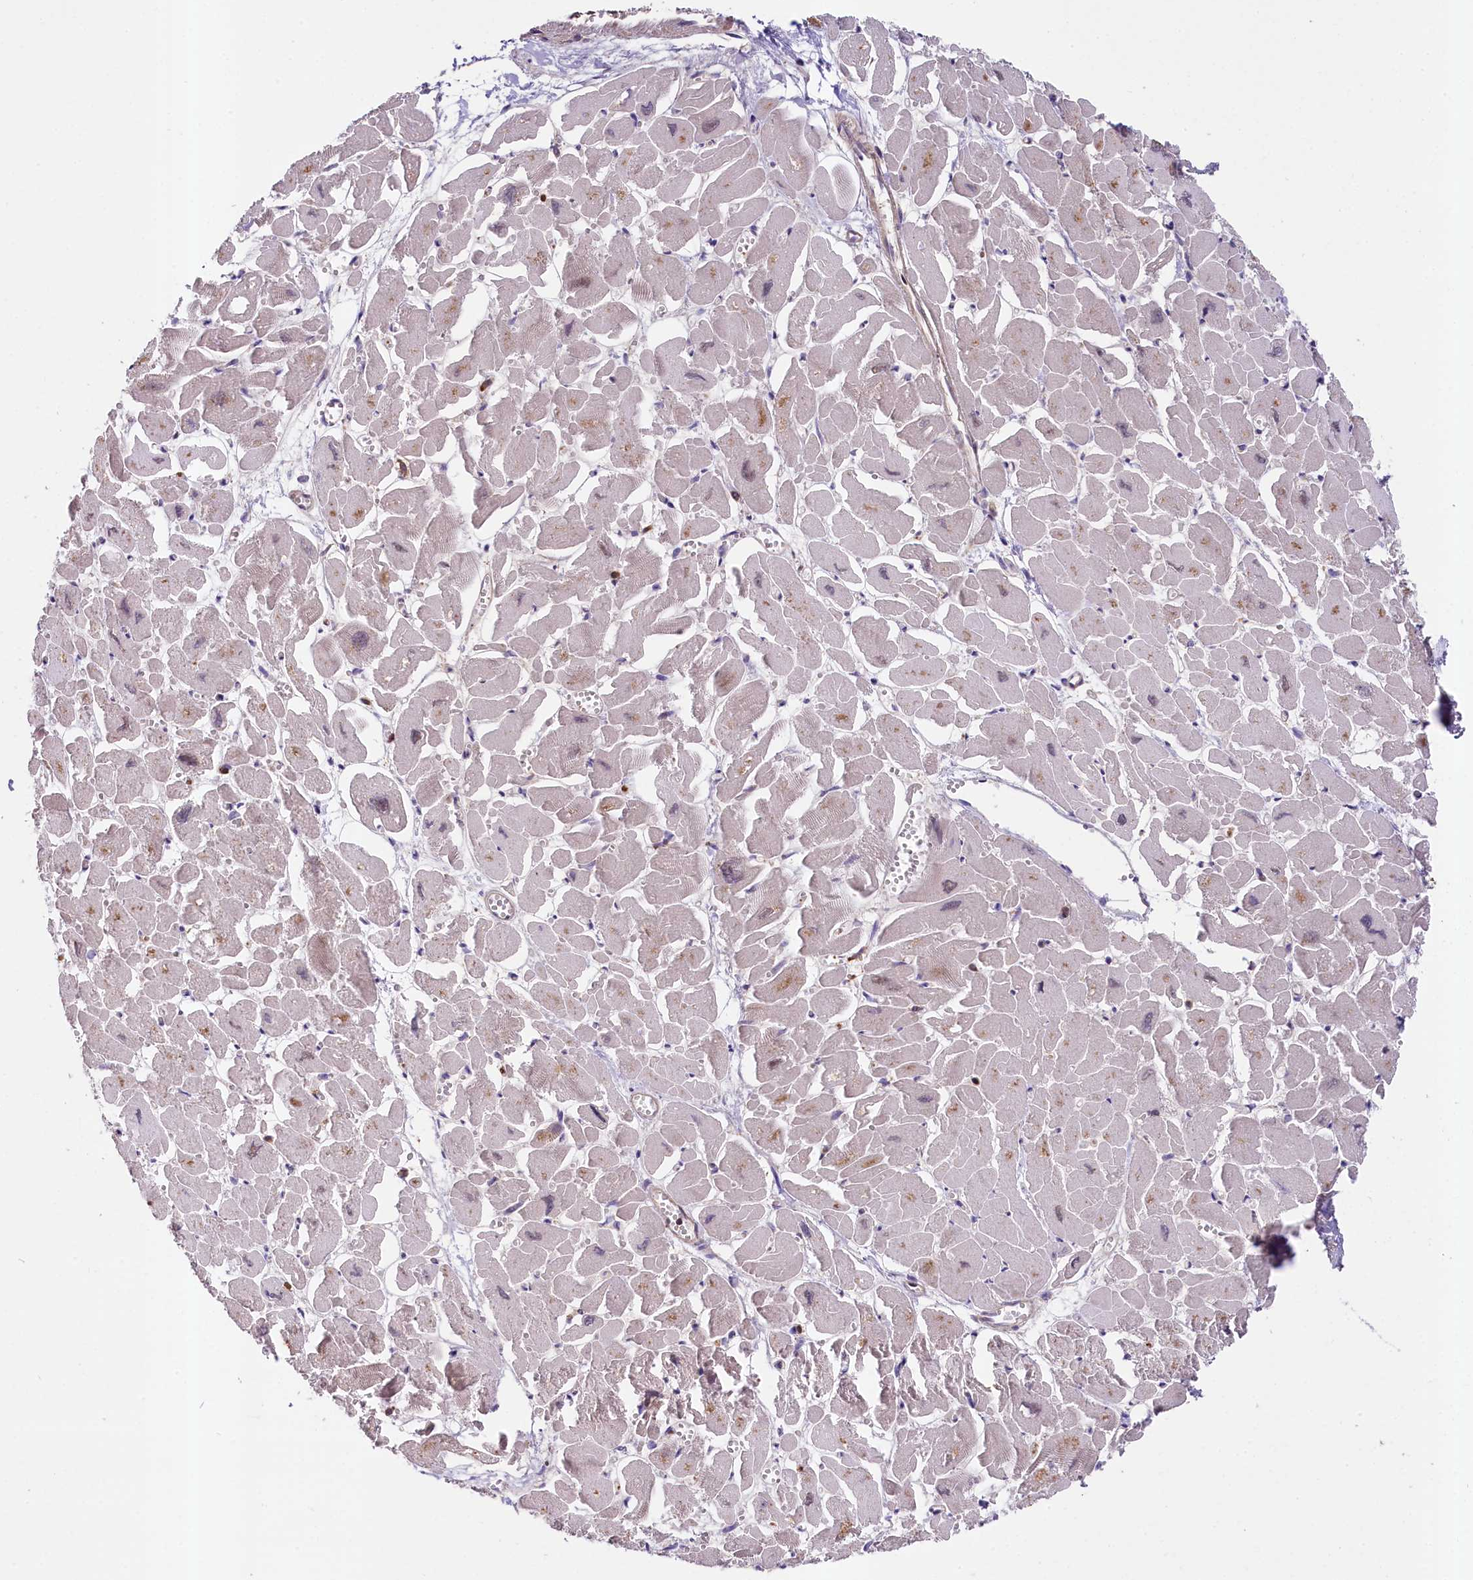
{"staining": {"intensity": "moderate", "quantity": "<25%", "location": "cytoplasmic/membranous,nuclear"}, "tissue": "heart muscle", "cell_type": "Cardiomyocytes", "image_type": "normal", "snomed": [{"axis": "morphology", "description": "Normal tissue, NOS"}, {"axis": "topography", "description": "Heart"}], "caption": "Benign heart muscle shows moderate cytoplasmic/membranous,nuclear positivity in about <25% of cardiomyocytes, visualized by immunohistochemistry.", "gene": "SKIDA1", "patient": {"sex": "male", "age": 54}}